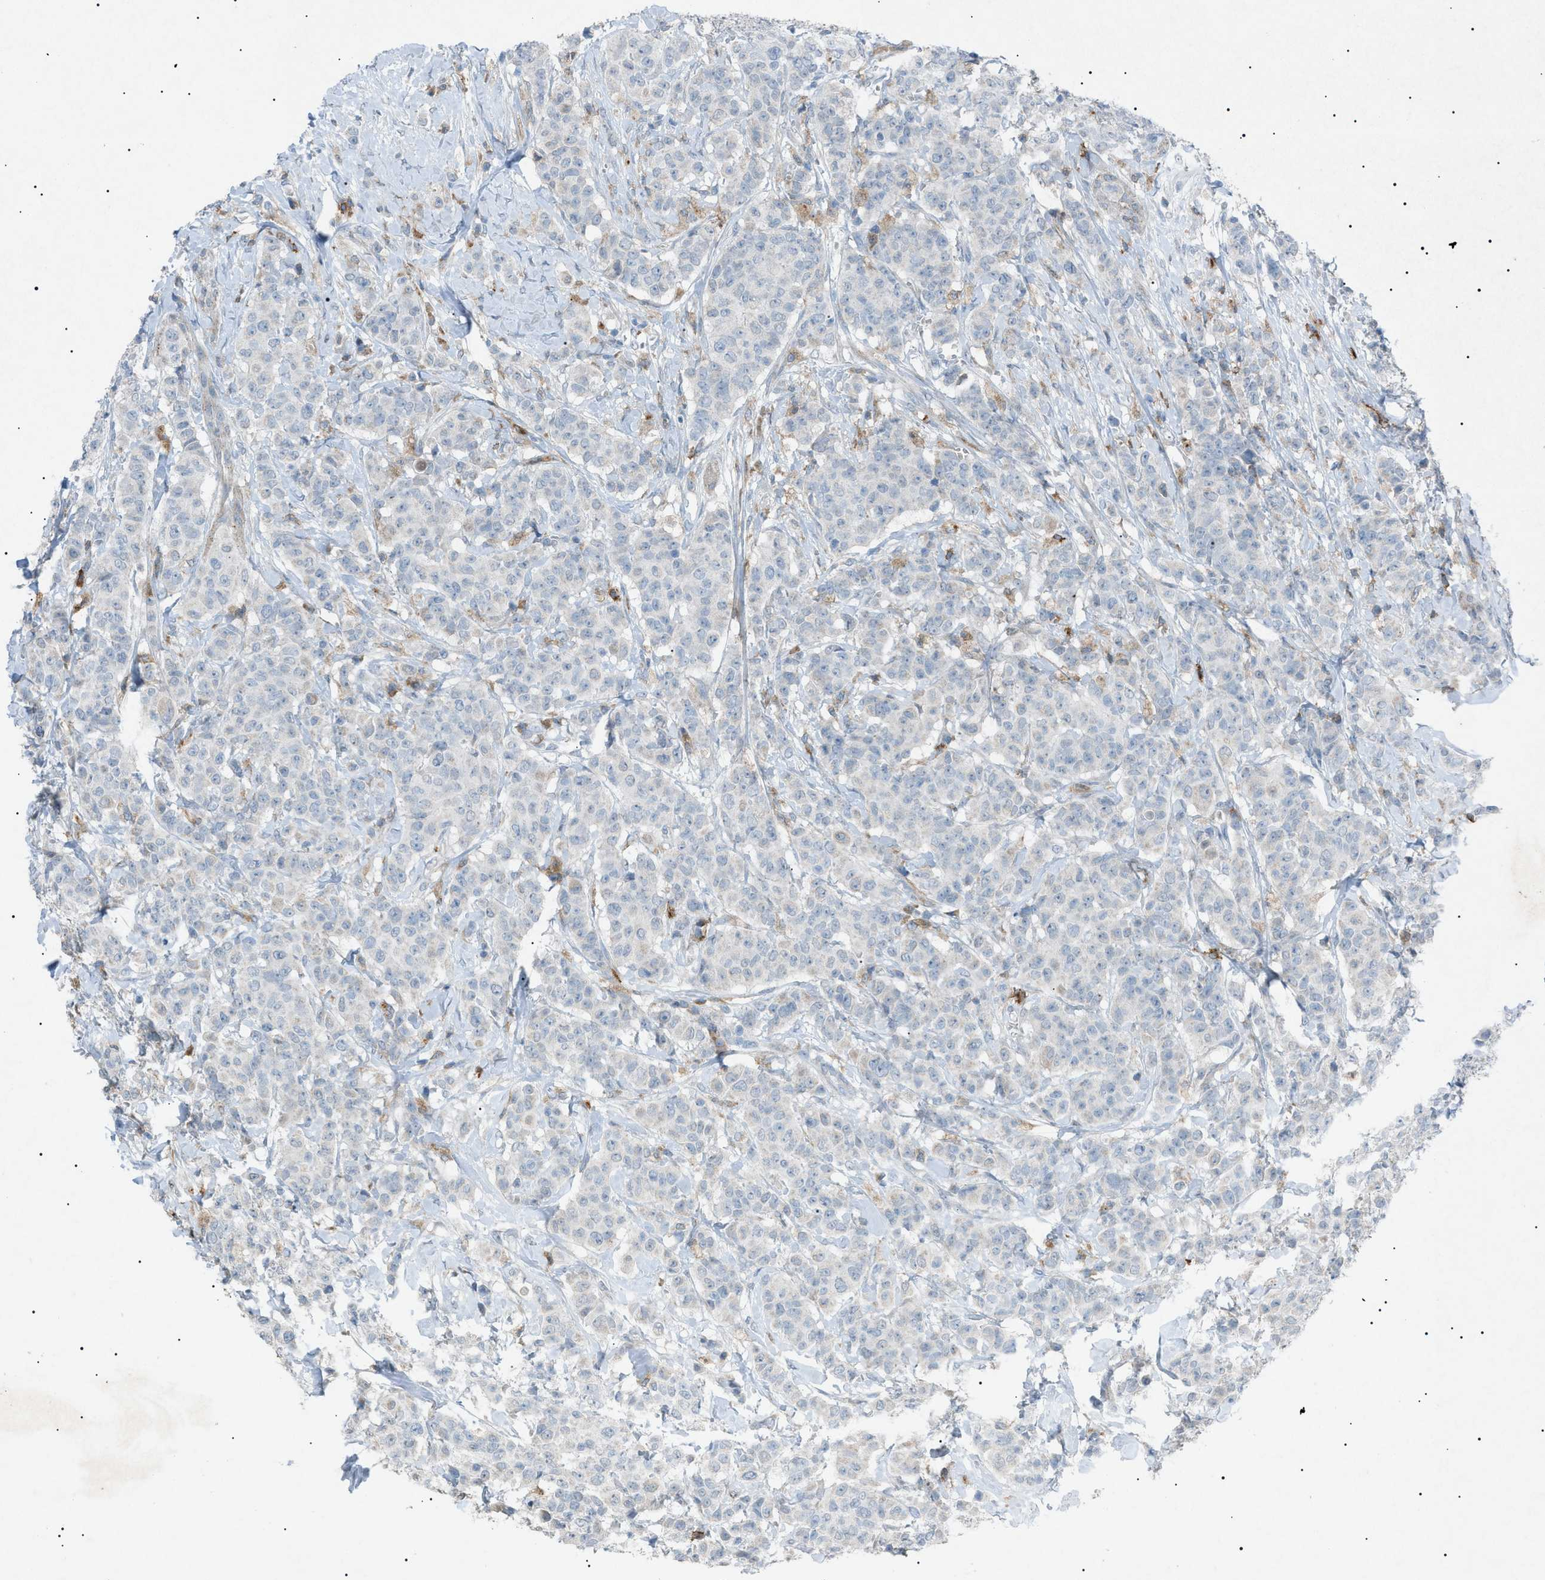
{"staining": {"intensity": "negative", "quantity": "none", "location": "none"}, "tissue": "breast cancer", "cell_type": "Tumor cells", "image_type": "cancer", "snomed": [{"axis": "morphology", "description": "Normal tissue, NOS"}, {"axis": "morphology", "description": "Duct carcinoma"}, {"axis": "topography", "description": "Breast"}], "caption": "Human infiltrating ductal carcinoma (breast) stained for a protein using IHC displays no positivity in tumor cells.", "gene": "BTK", "patient": {"sex": "female", "age": 40}}